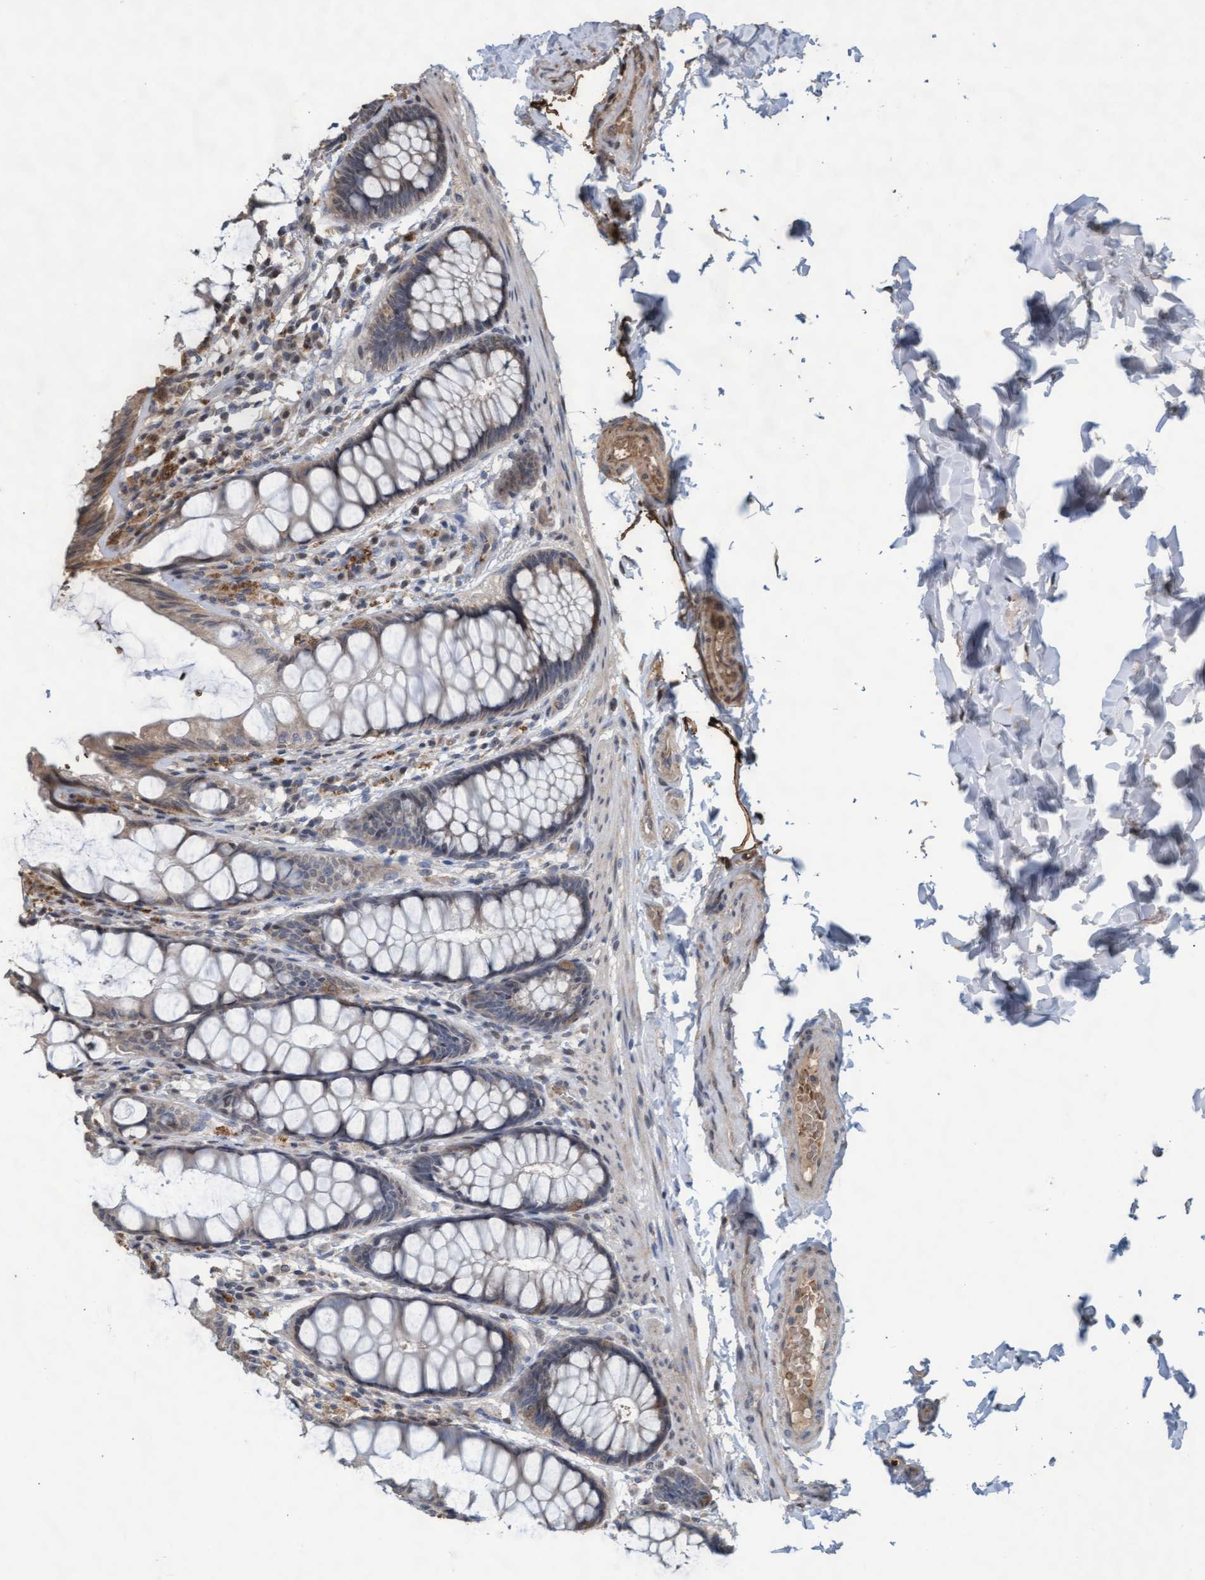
{"staining": {"intensity": "weak", "quantity": ">75%", "location": "cytoplasmic/membranous"}, "tissue": "colon", "cell_type": "Endothelial cells", "image_type": "normal", "snomed": [{"axis": "morphology", "description": "Normal tissue, NOS"}, {"axis": "topography", "description": "Colon"}], "caption": "A brown stain shows weak cytoplasmic/membranous expression of a protein in endothelial cells of normal colon.", "gene": "KCNC2", "patient": {"sex": "male", "age": 47}}